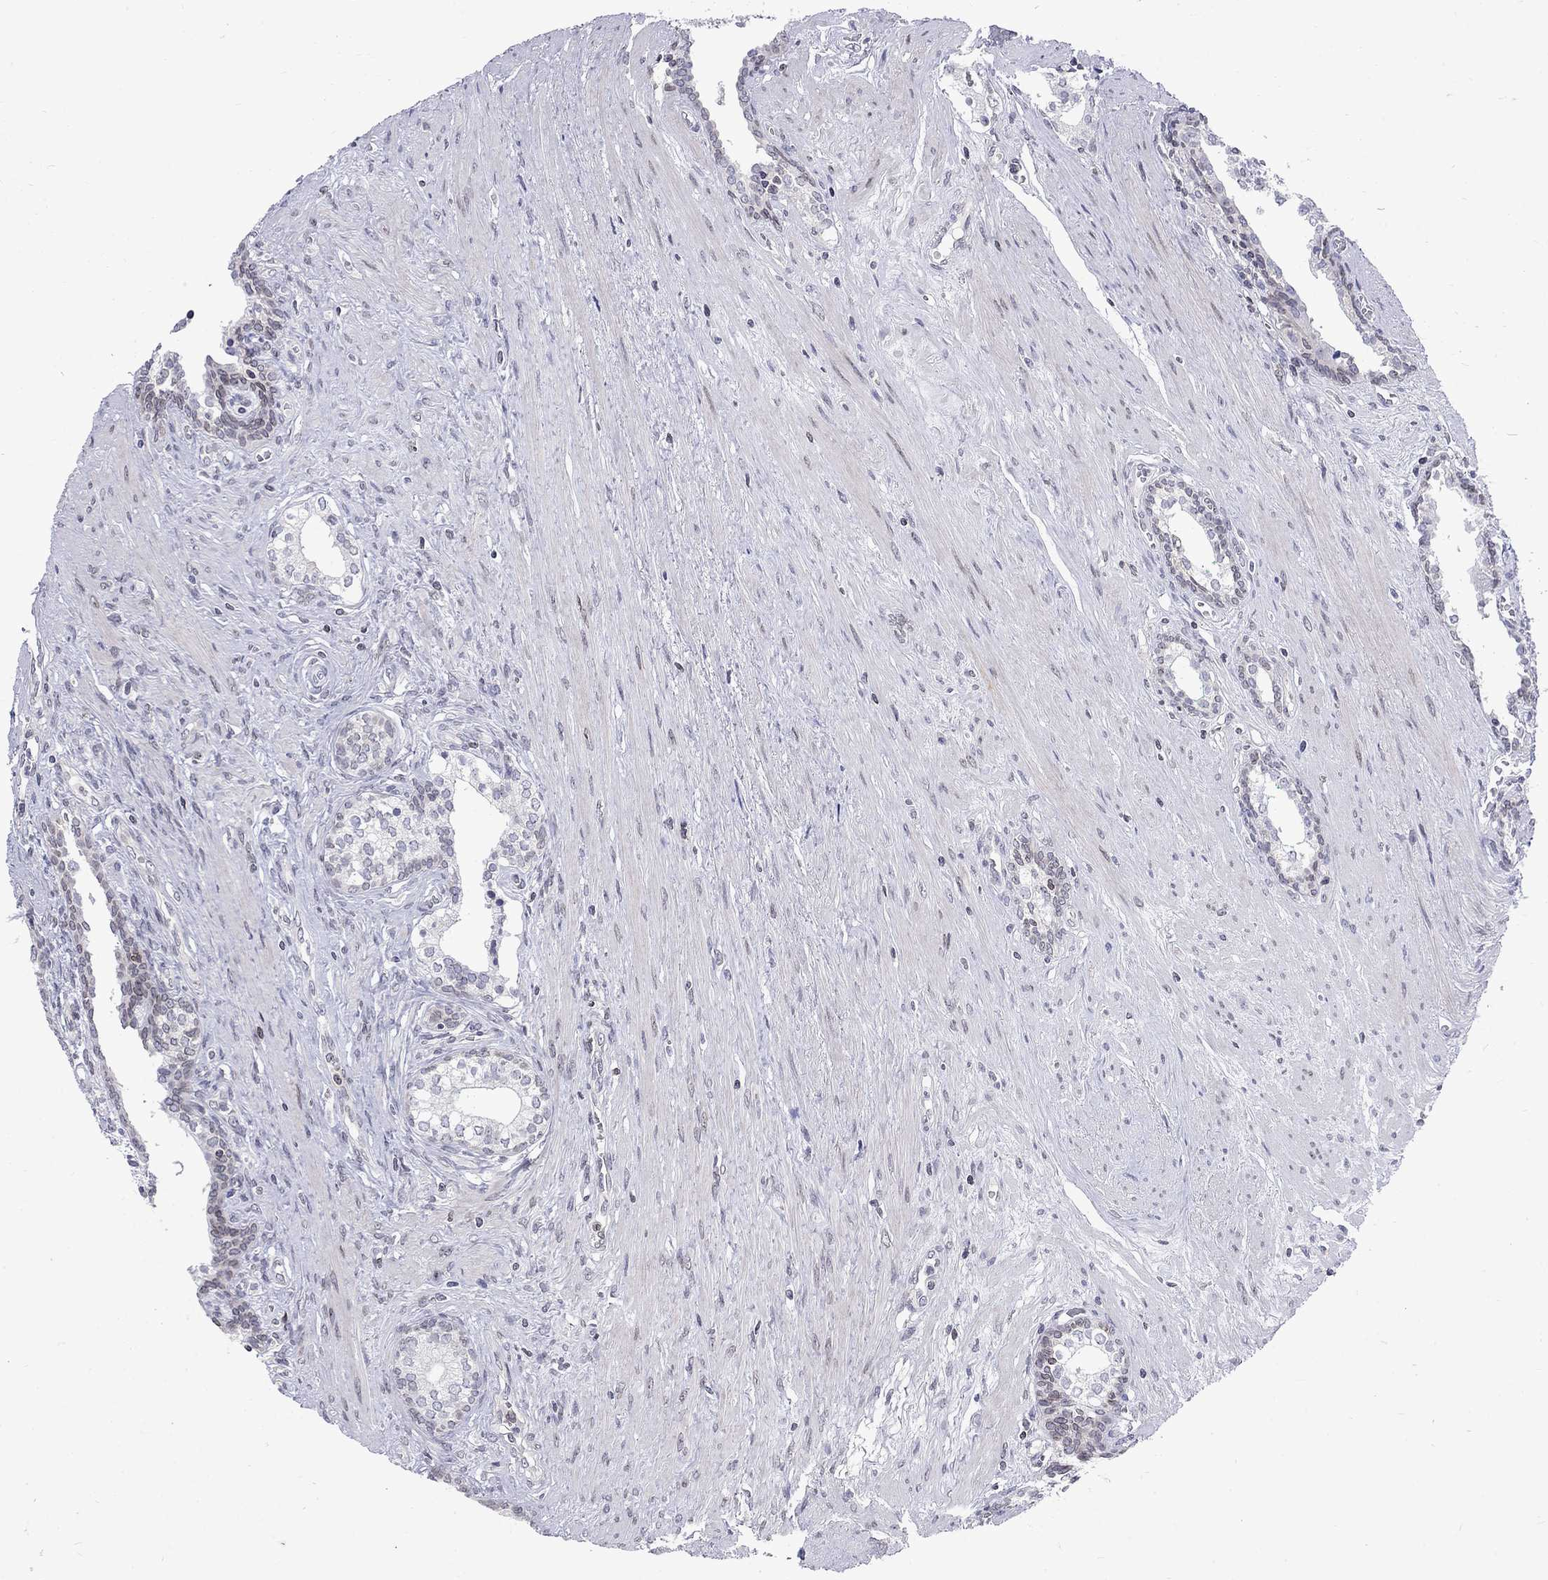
{"staining": {"intensity": "negative", "quantity": "none", "location": "none"}, "tissue": "prostate cancer", "cell_type": "Tumor cells", "image_type": "cancer", "snomed": [{"axis": "morphology", "description": "Adenocarcinoma, NOS"}, {"axis": "morphology", "description": "Adenocarcinoma, High grade"}, {"axis": "topography", "description": "Prostate"}], "caption": "Immunohistochemical staining of adenocarcinoma (prostate) shows no significant expression in tumor cells. (DAB (3,3'-diaminobenzidine) IHC visualized using brightfield microscopy, high magnification).", "gene": "SLA", "patient": {"sex": "male", "age": 61}}